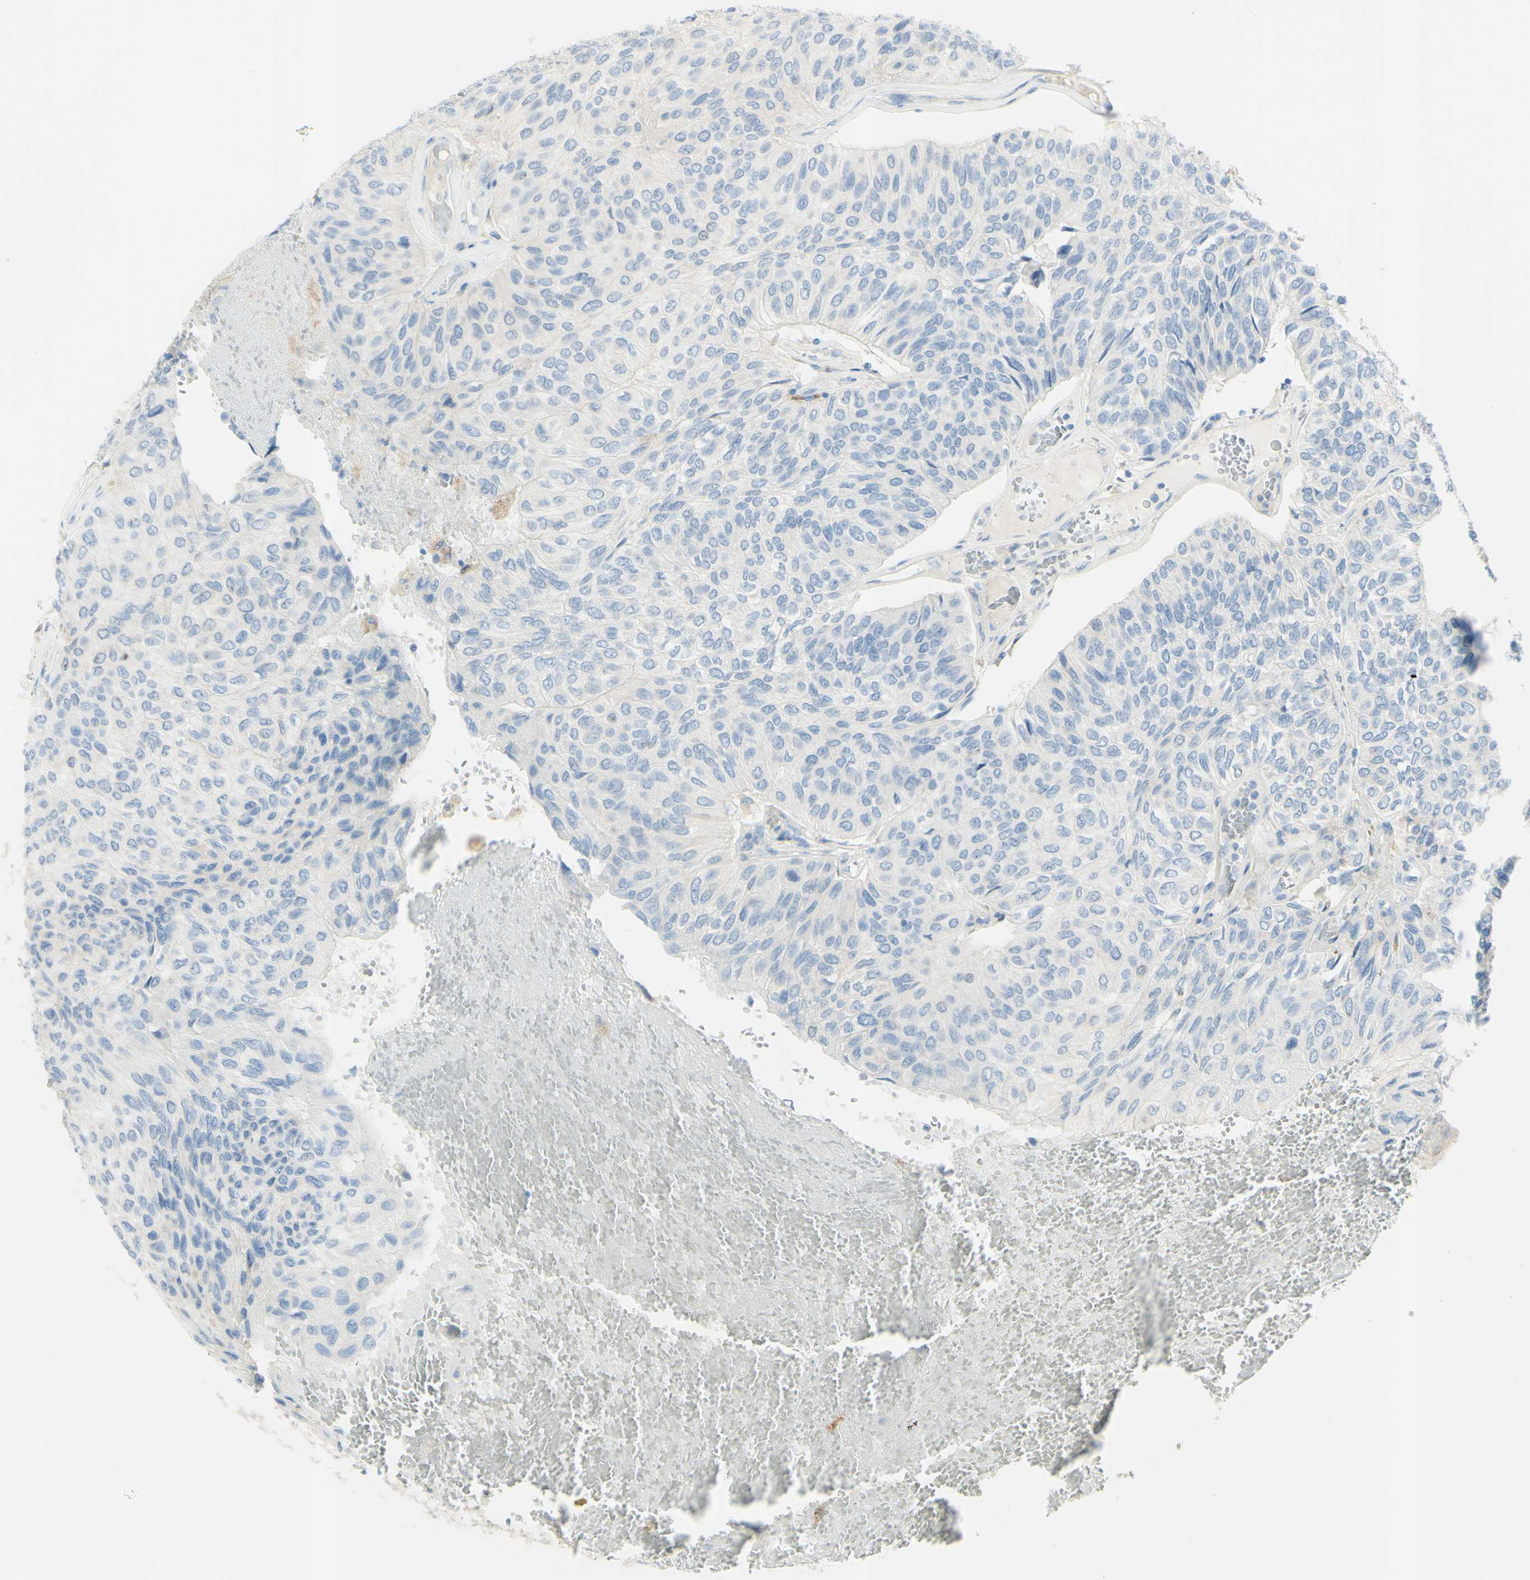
{"staining": {"intensity": "negative", "quantity": "none", "location": "none"}, "tissue": "urothelial cancer", "cell_type": "Tumor cells", "image_type": "cancer", "snomed": [{"axis": "morphology", "description": "Urothelial carcinoma, High grade"}, {"axis": "topography", "description": "Urinary bladder"}], "caption": "Urothelial carcinoma (high-grade) was stained to show a protein in brown. There is no significant expression in tumor cells.", "gene": "TSPAN1", "patient": {"sex": "male", "age": 66}}